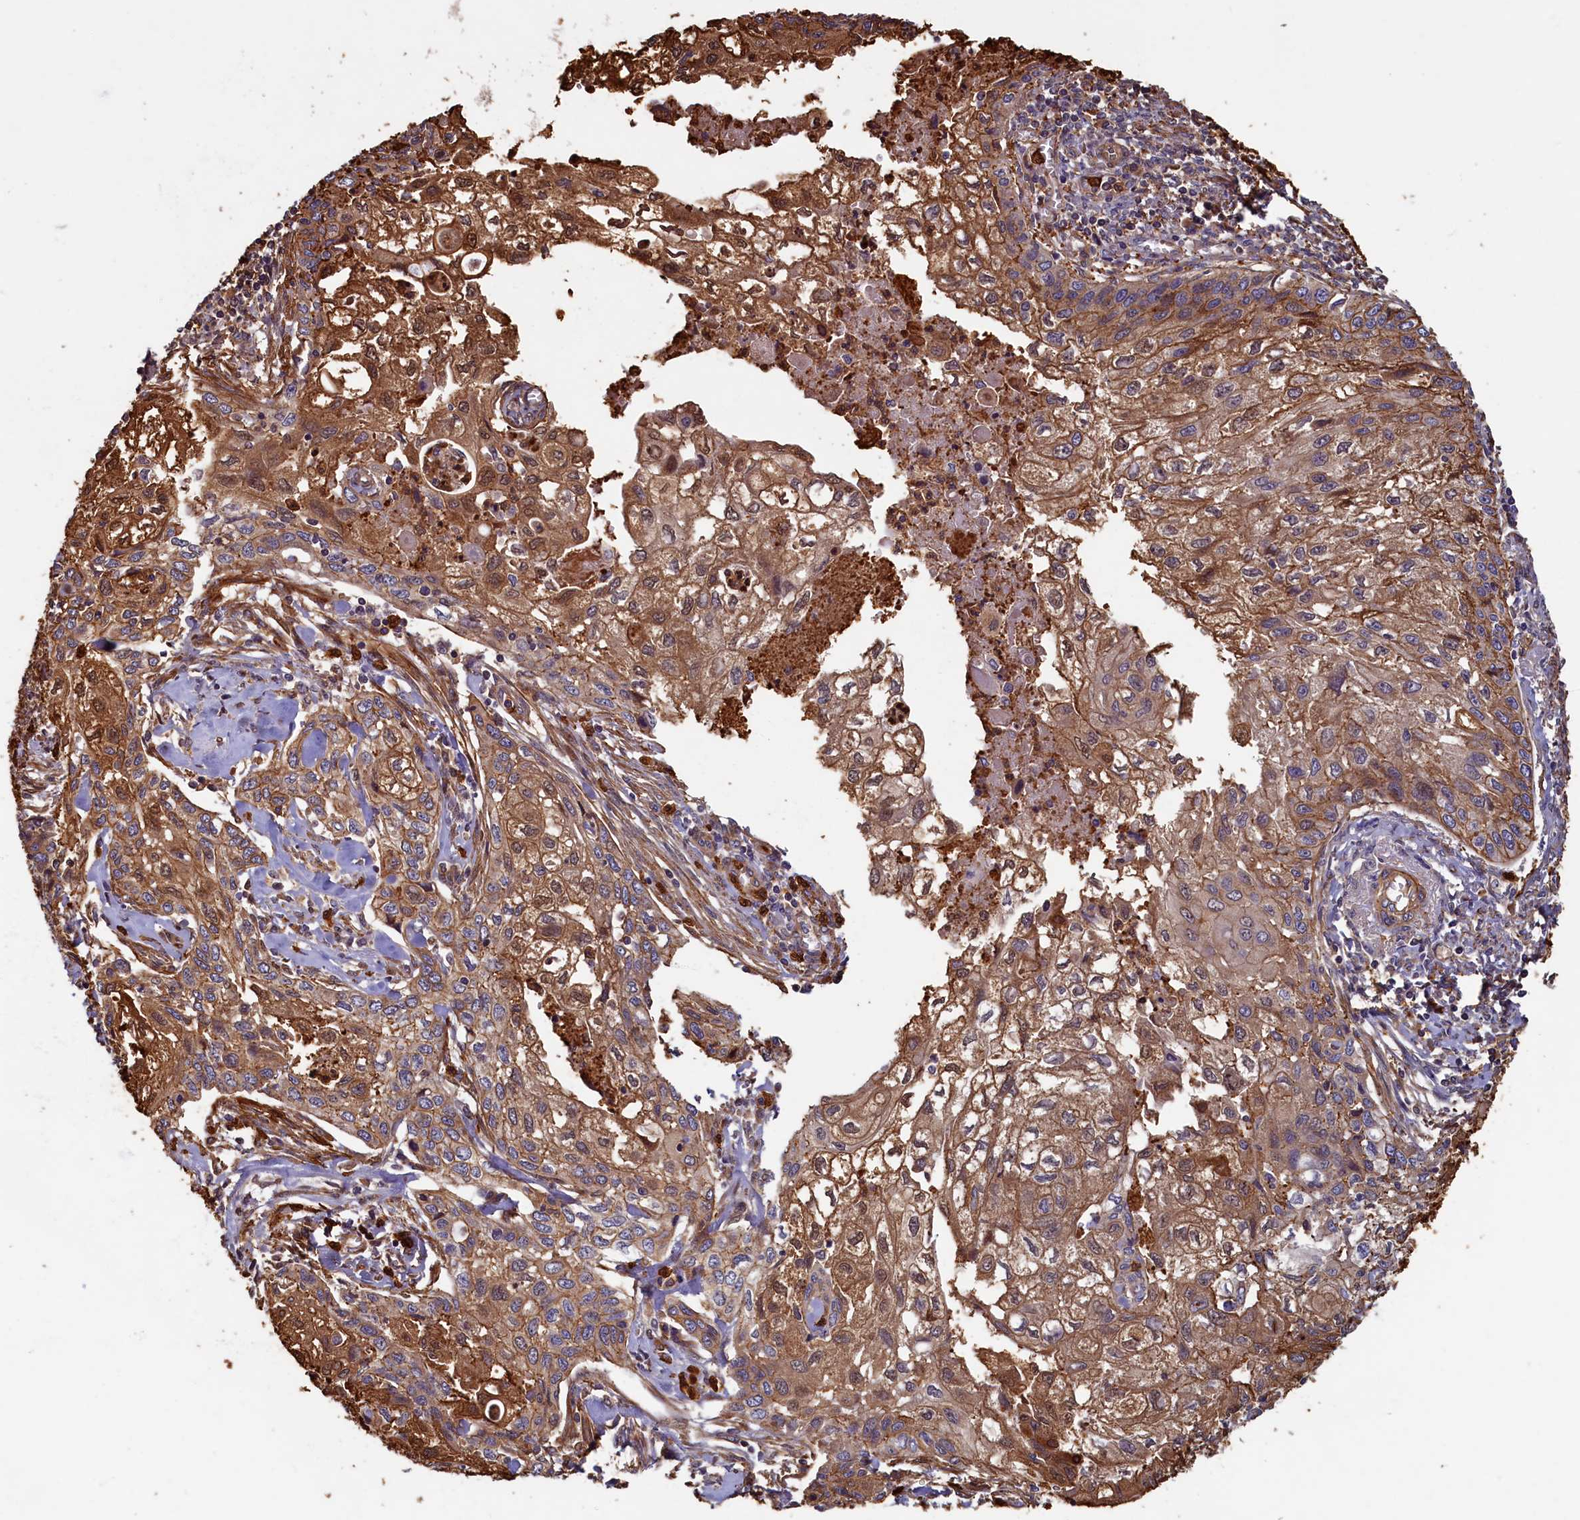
{"staining": {"intensity": "moderate", "quantity": ">75%", "location": "cytoplasmic/membranous"}, "tissue": "cervical cancer", "cell_type": "Tumor cells", "image_type": "cancer", "snomed": [{"axis": "morphology", "description": "Squamous cell carcinoma, NOS"}, {"axis": "topography", "description": "Cervix"}], "caption": "Protein staining shows moderate cytoplasmic/membranous positivity in about >75% of tumor cells in squamous cell carcinoma (cervical). Nuclei are stained in blue.", "gene": "CCDC102B", "patient": {"sex": "female", "age": 67}}